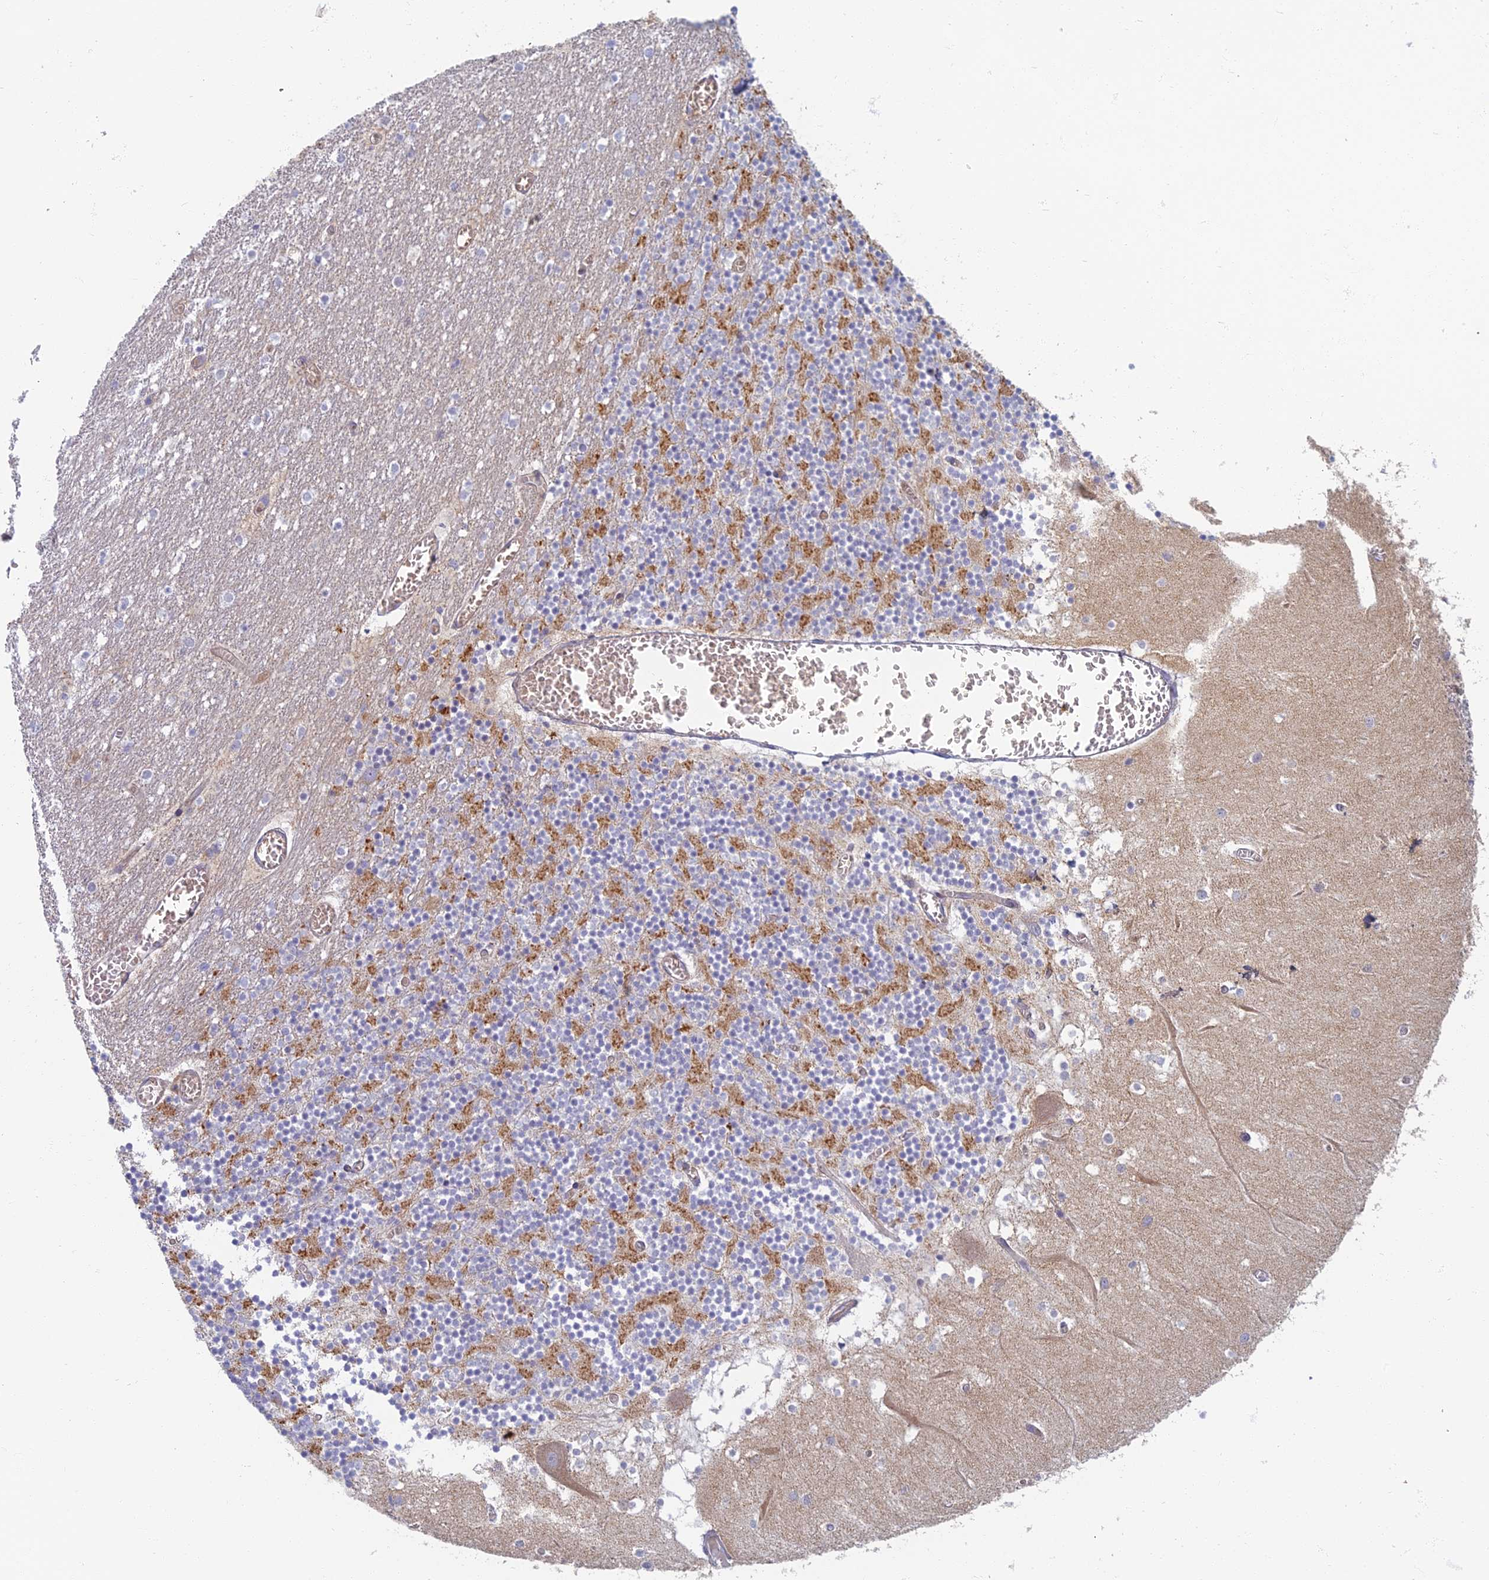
{"staining": {"intensity": "strong", "quantity": "25%-75%", "location": "cytoplasmic/membranous"}, "tissue": "cerebellum", "cell_type": "Cells in granular layer", "image_type": "normal", "snomed": [{"axis": "morphology", "description": "Normal tissue, NOS"}, {"axis": "topography", "description": "Cerebellum"}], "caption": "This histopathology image demonstrates immunohistochemistry (IHC) staining of unremarkable human cerebellum, with high strong cytoplasmic/membranous expression in approximately 25%-75% of cells in granular layer.", "gene": "PROX2", "patient": {"sex": "female", "age": 28}}